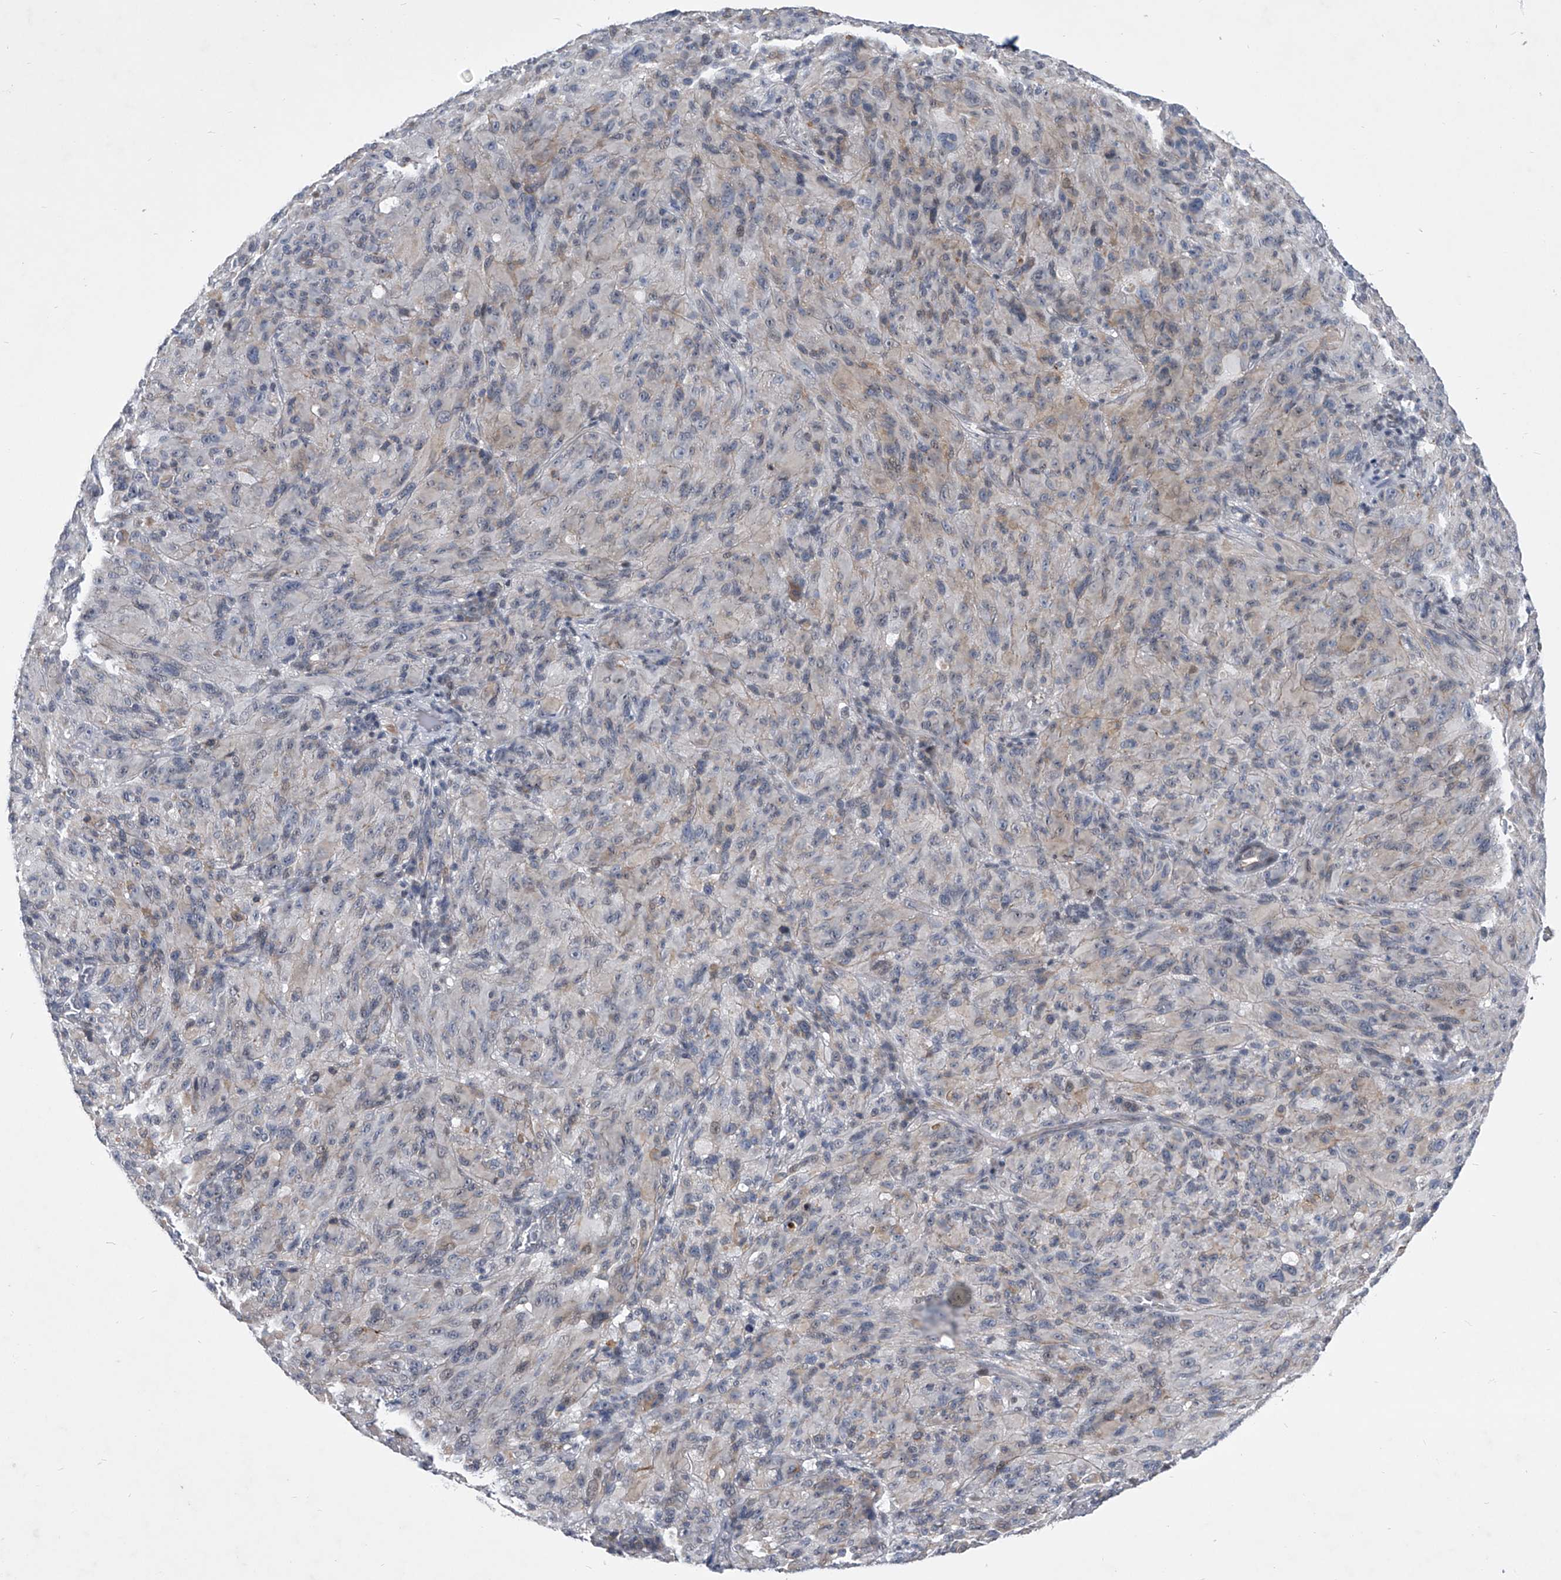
{"staining": {"intensity": "negative", "quantity": "none", "location": "none"}, "tissue": "melanoma", "cell_type": "Tumor cells", "image_type": "cancer", "snomed": [{"axis": "morphology", "description": "Malignant melanoma, NOS"}, {"axis": "topography", "description": "Skin of head"}], "caption": "Tumor cells show no significant protein staining in malignant melanoma.", "gene": "ZNF76", "patient": {"sex": "male", "age": 96}}